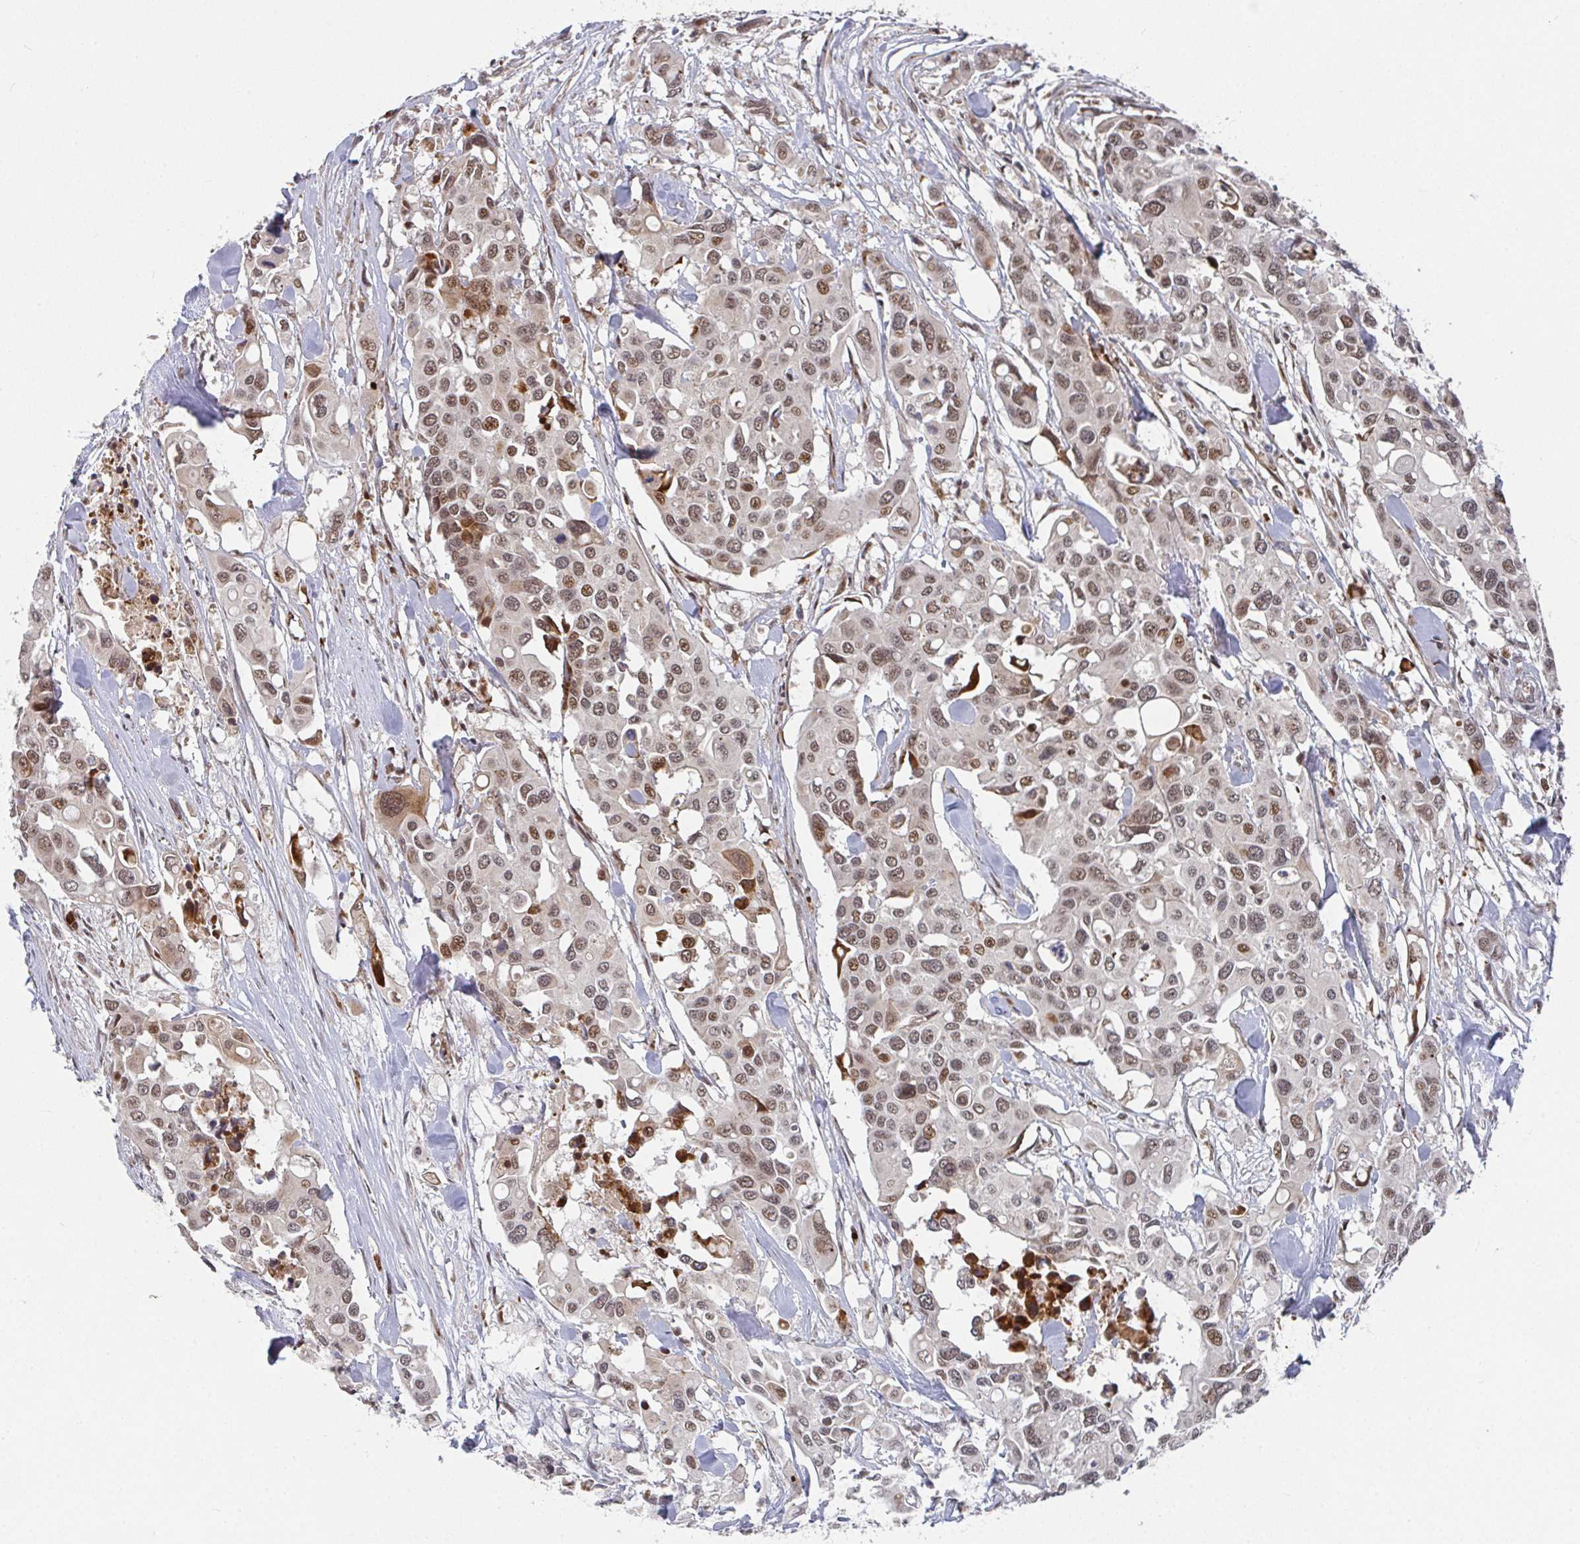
{"staining": {"intensity": "moderate", "quantity": ">75%", "location": "nuclear"}, "tissue": "colorectal cancer", "cell_type": "Tumor cells", "image_type": "cancer", "snomed": [{"axis": "morphology", "description": "Adenocarcinoma, NOS"}, {"axis": "topography", "description": "Colon"}], "caption": "Immunohistochemical staining of colorectal cancer displays medium levels of moderate nuclear positivity in about >75% of tumor cells. (DAB (3,3'-diaminobenzidine) IHC with brightfield microscopy, high magnification).", "gene": "RBBP5", "patient": {"sex": "male", "age": 77}}